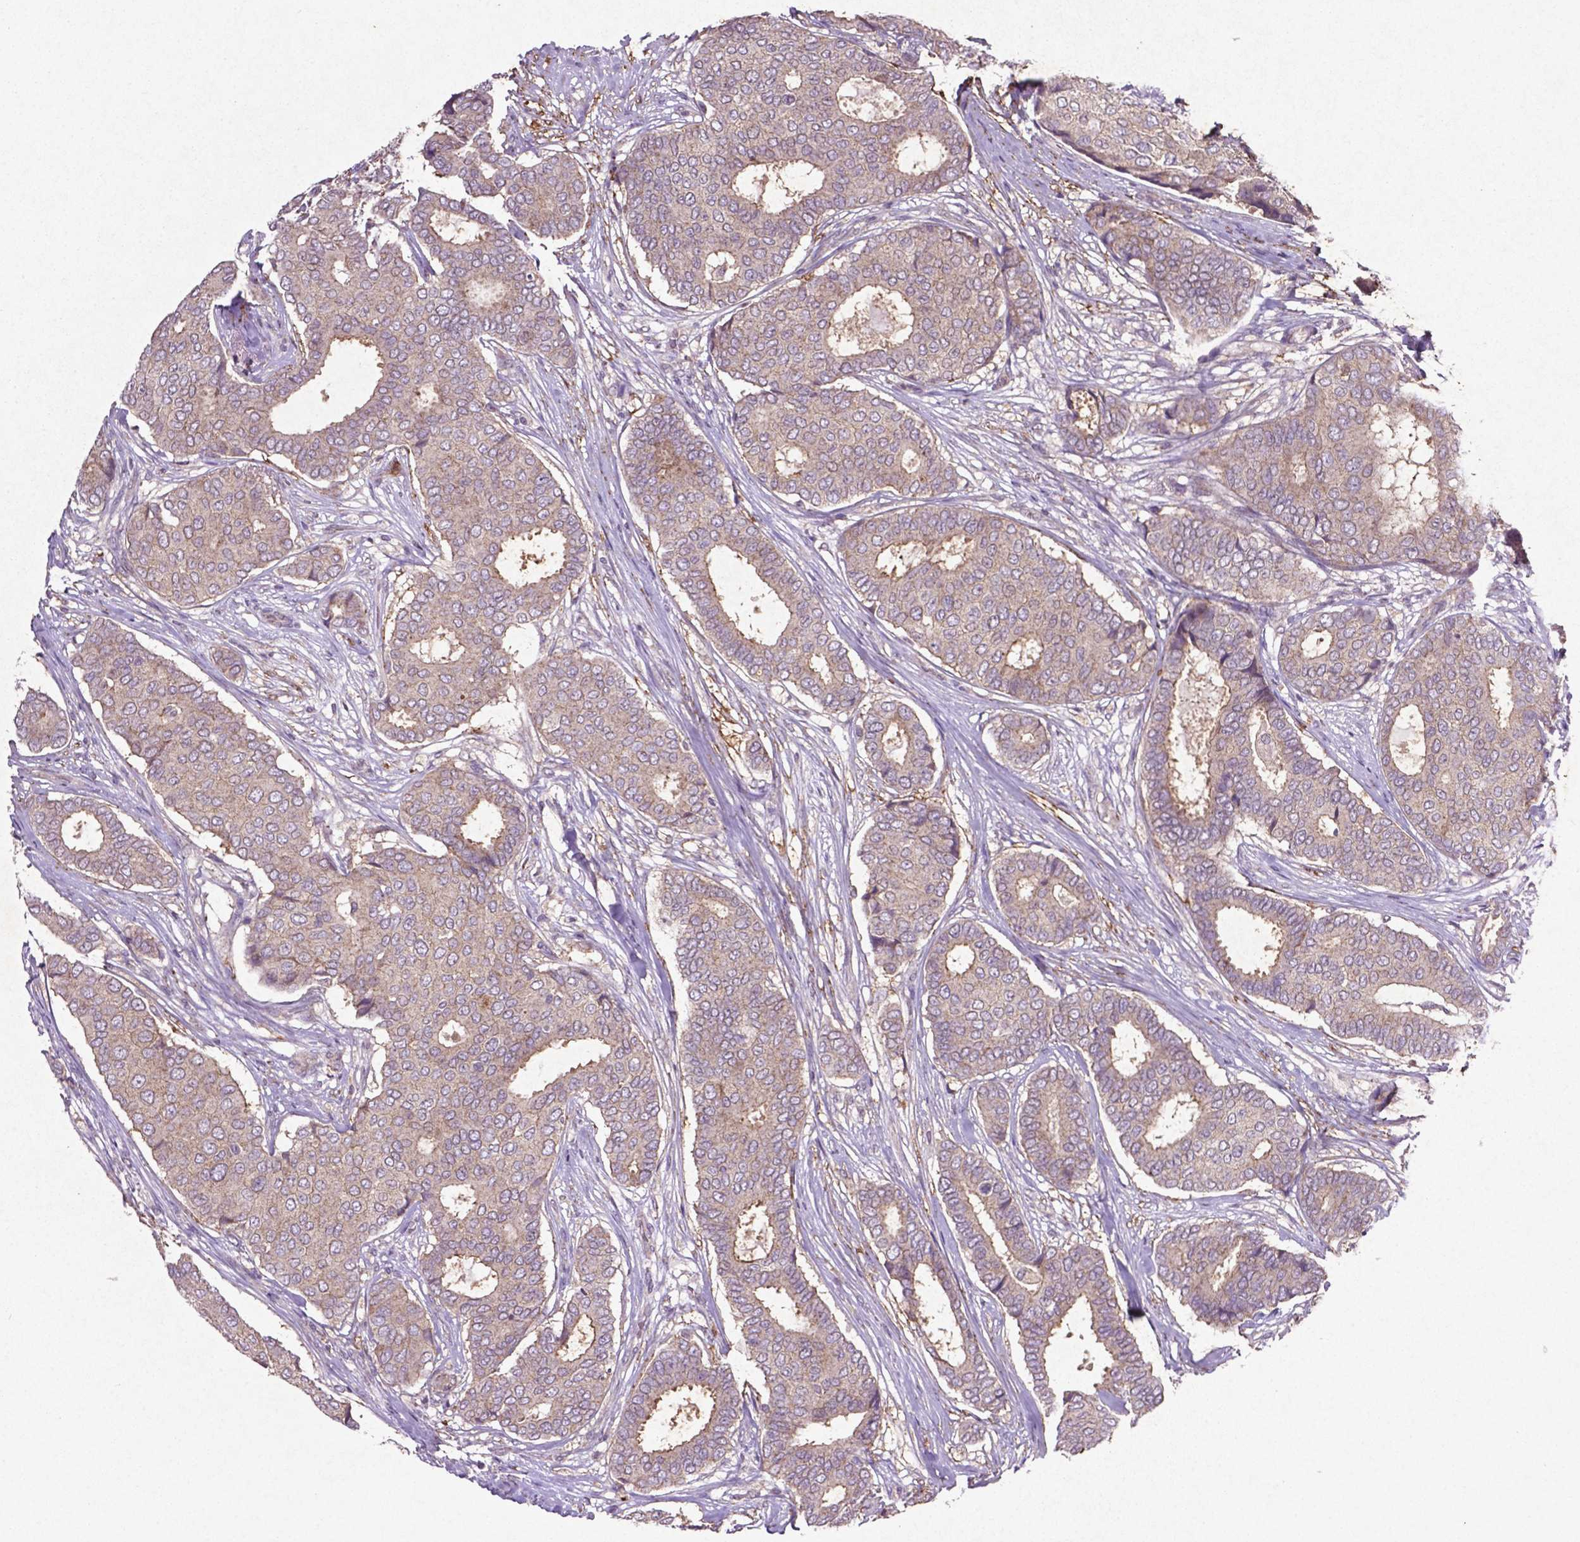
{"staining": {"intensity": "weak", "quantity": "25%-75%", "location": "cytoplasmic/membranous"}, "tissue": "breast cancer", "cell_type": "Tumor cells", "image_type": "cancer", "snomed": [{"axis": "morphology", "description": "Duct carcinoma"}, {"axis": "topography", "description": "Breast"}], "caption": "Breast infiltrating ductal carcinoma stained with a brown dye displays weak cytoplasmic/membranous positive staining in approximately 25%-75% of tumor cells.", "gene": "MTOR", "patient": {"sex": "female", "age": 75}}